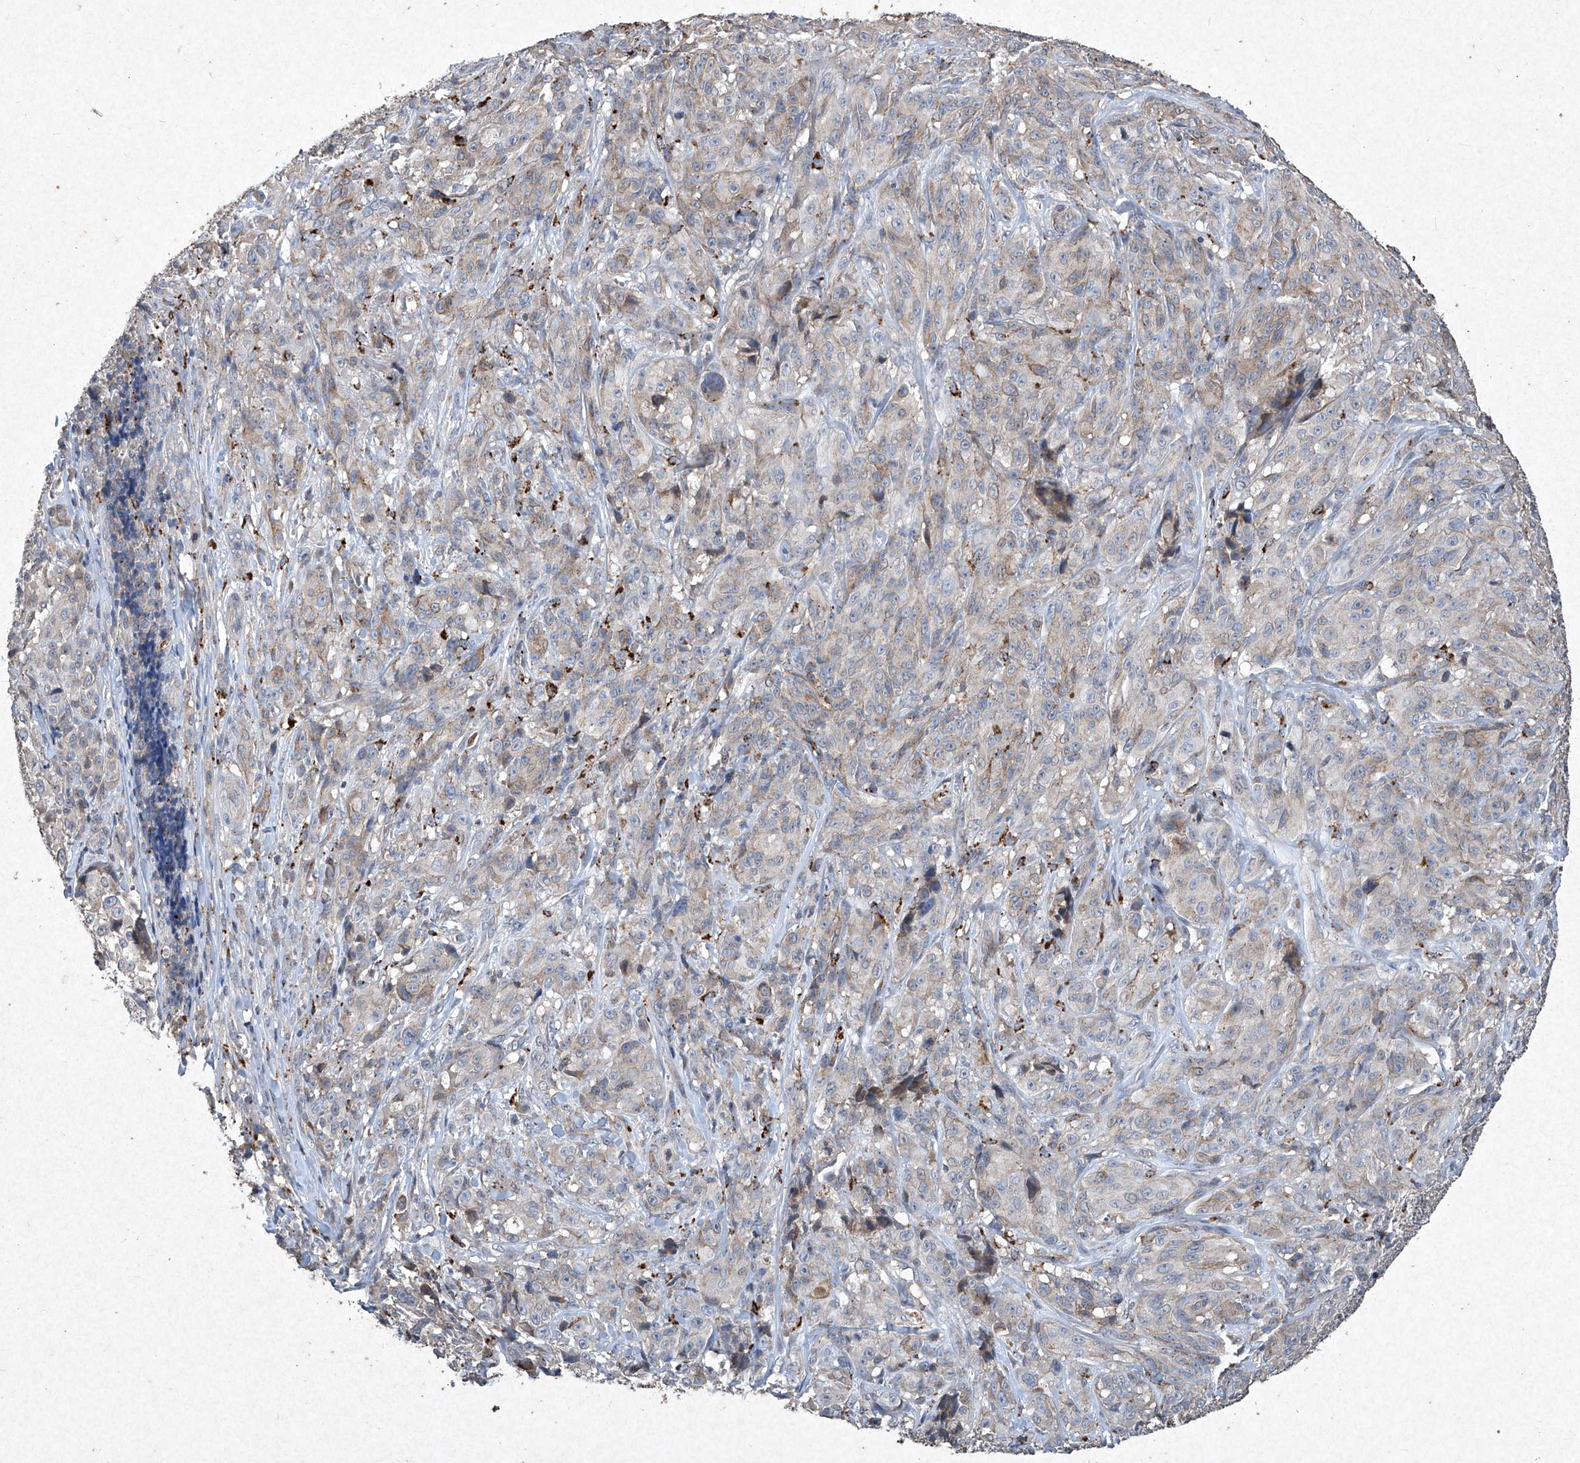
{"staining": {"intensity": "moderate", "quantity": "25%-75%", "location": "cytoplasmic/membranous"}, "tissue": "melanoma", "cell_type": "Tumor cells", "image_type": "cancer", "snomed": [{"axis": "morphology", "description": "Malignant melanoma, NOS"}, {"axis": "topography", "description": "Skin"}], "caption": "Malignant melanoma tissue reveals moderate cytoplasmic/membranous positivity in approximately 25%-75% of tumor cells, visualized by immunohistochemistry. Nuclei are stained in blue.", "gene": "MED16", "patient": {"sex": "male", "age": 73}}